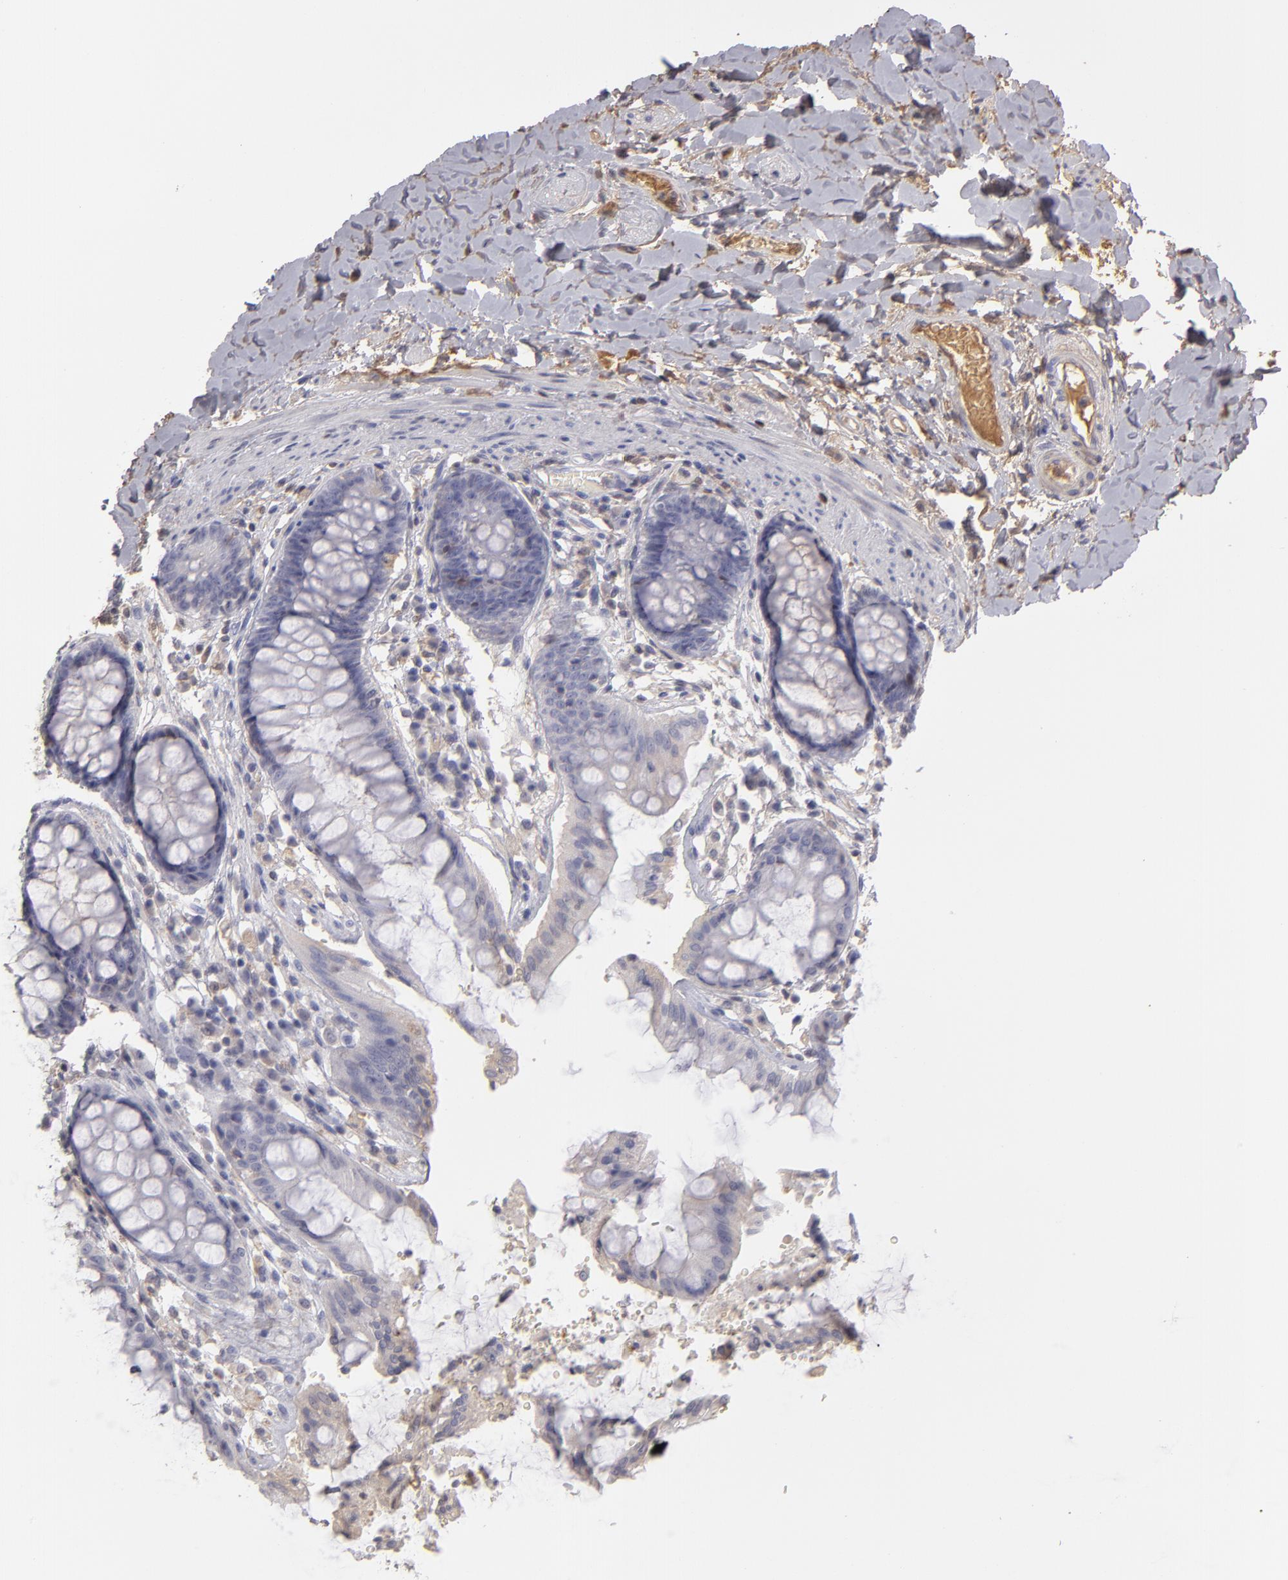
{"staining": {"intensity": "negative", "quantity": "none", "location": "none"}, "tissue": "rectum", "cell_type": "Glandular cells", "image_type": "normal", "snomed": [{"axis": "morphology", "description": "Normal tissue, NOS"}, {"axis": "topography", "description": "Rectum"}], "caption": "This is an immunohistochemistry histopathology image of benign human rectum. There is no positivity in glandular cells.", "gene": "SERPINA1", "patient": {"sex": "female", "age": 46}}